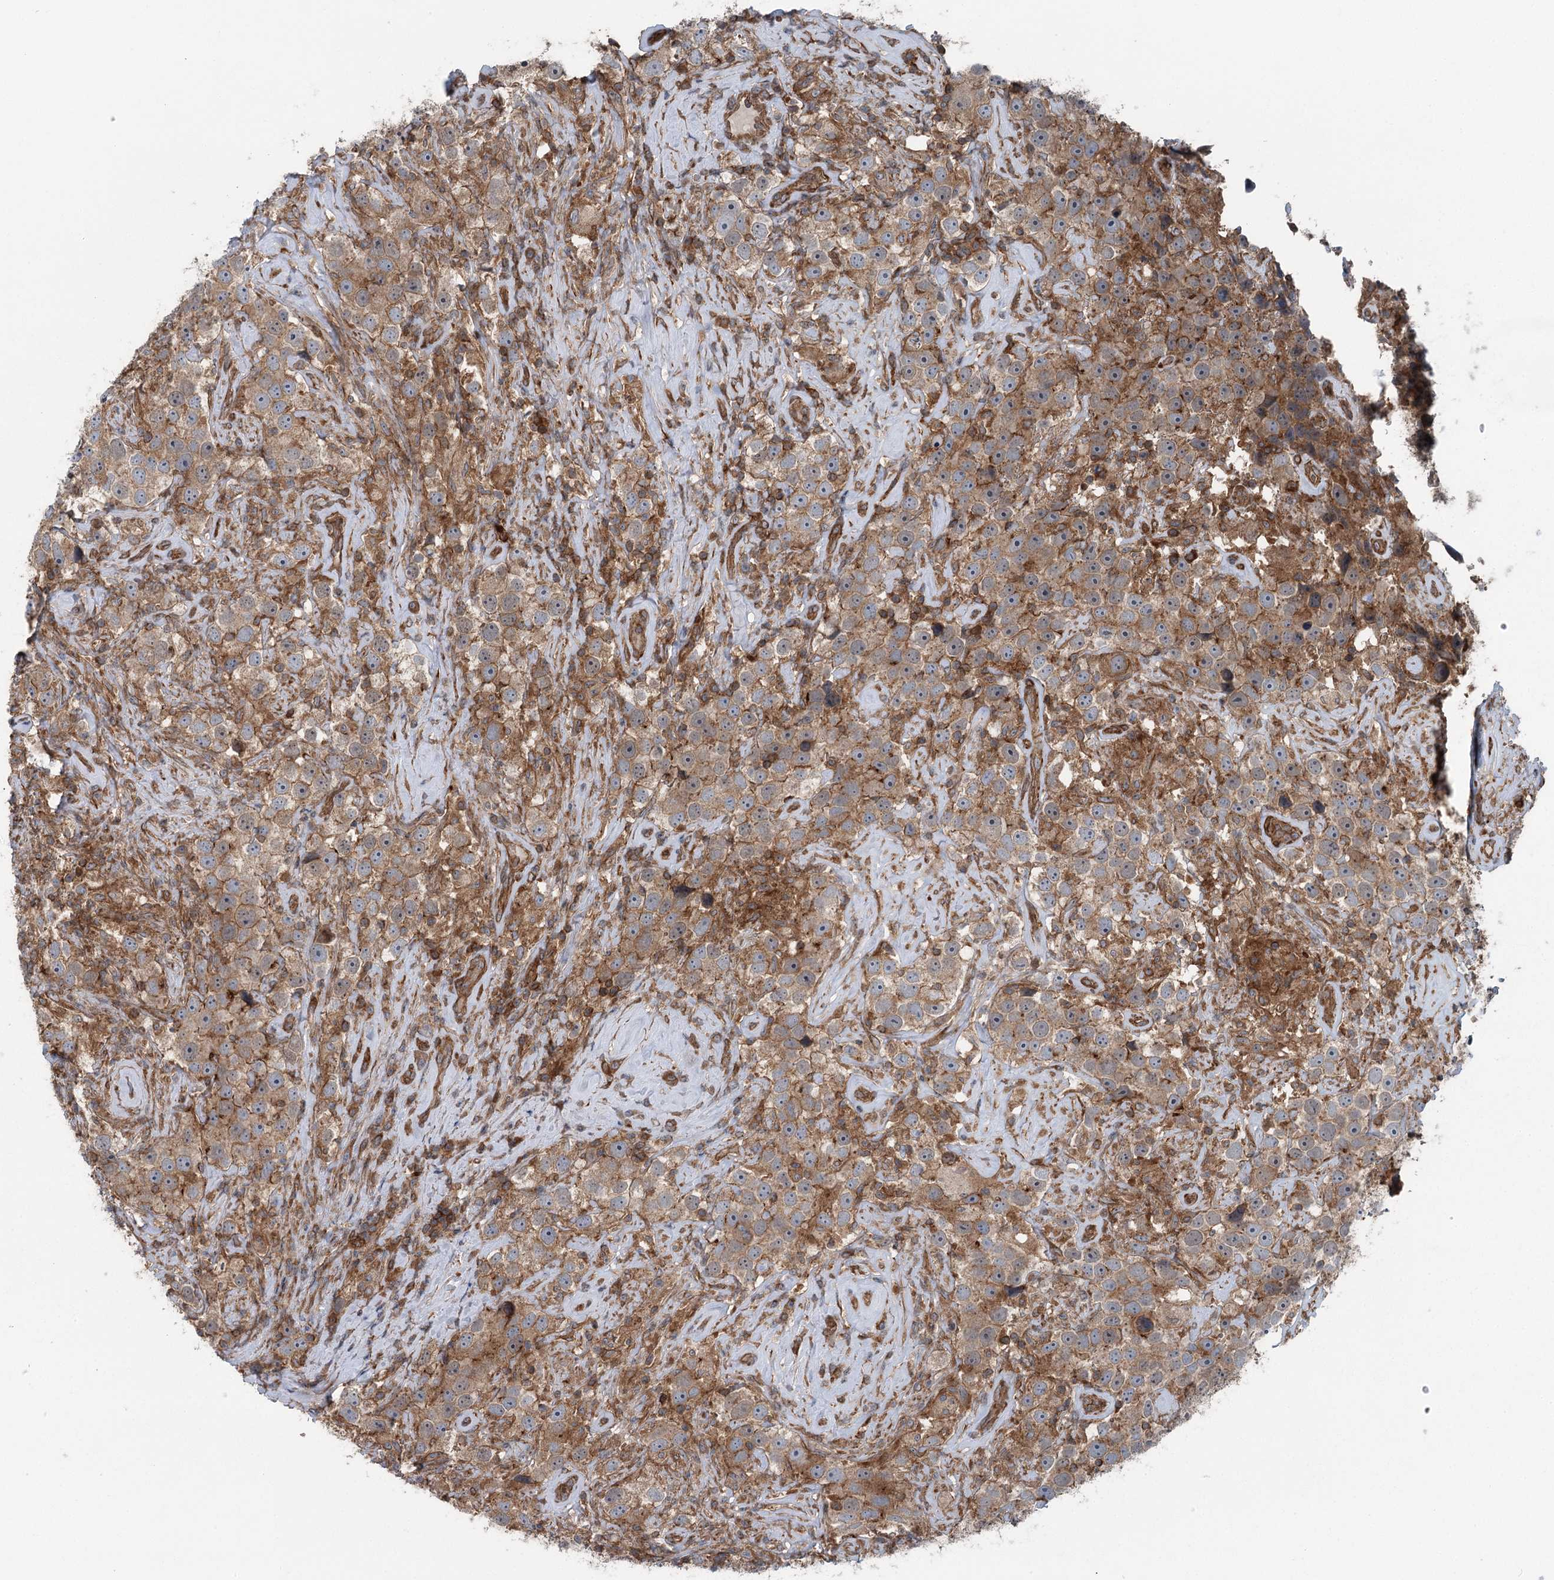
{"staining": {"intensity": "moderate", "quantity": ">75%", "location": "cytoplasmic/membranous"}, "tissue": "testis cancer", "cell_type": "Tumor cells", "image_type": "cancer", "snomed": [{"axis": "morphology", "description": "Seminoma, NOS"}, {"axis": "topography", "description": "Testis"}], "caption": "The immunohistochemical stain highlights moderate cytoplasmic/membranous staining in tumor cells of testis seminoma tissue.", "gene": "IQSEC1", "patient": {"sex": "male", "age": 49}}